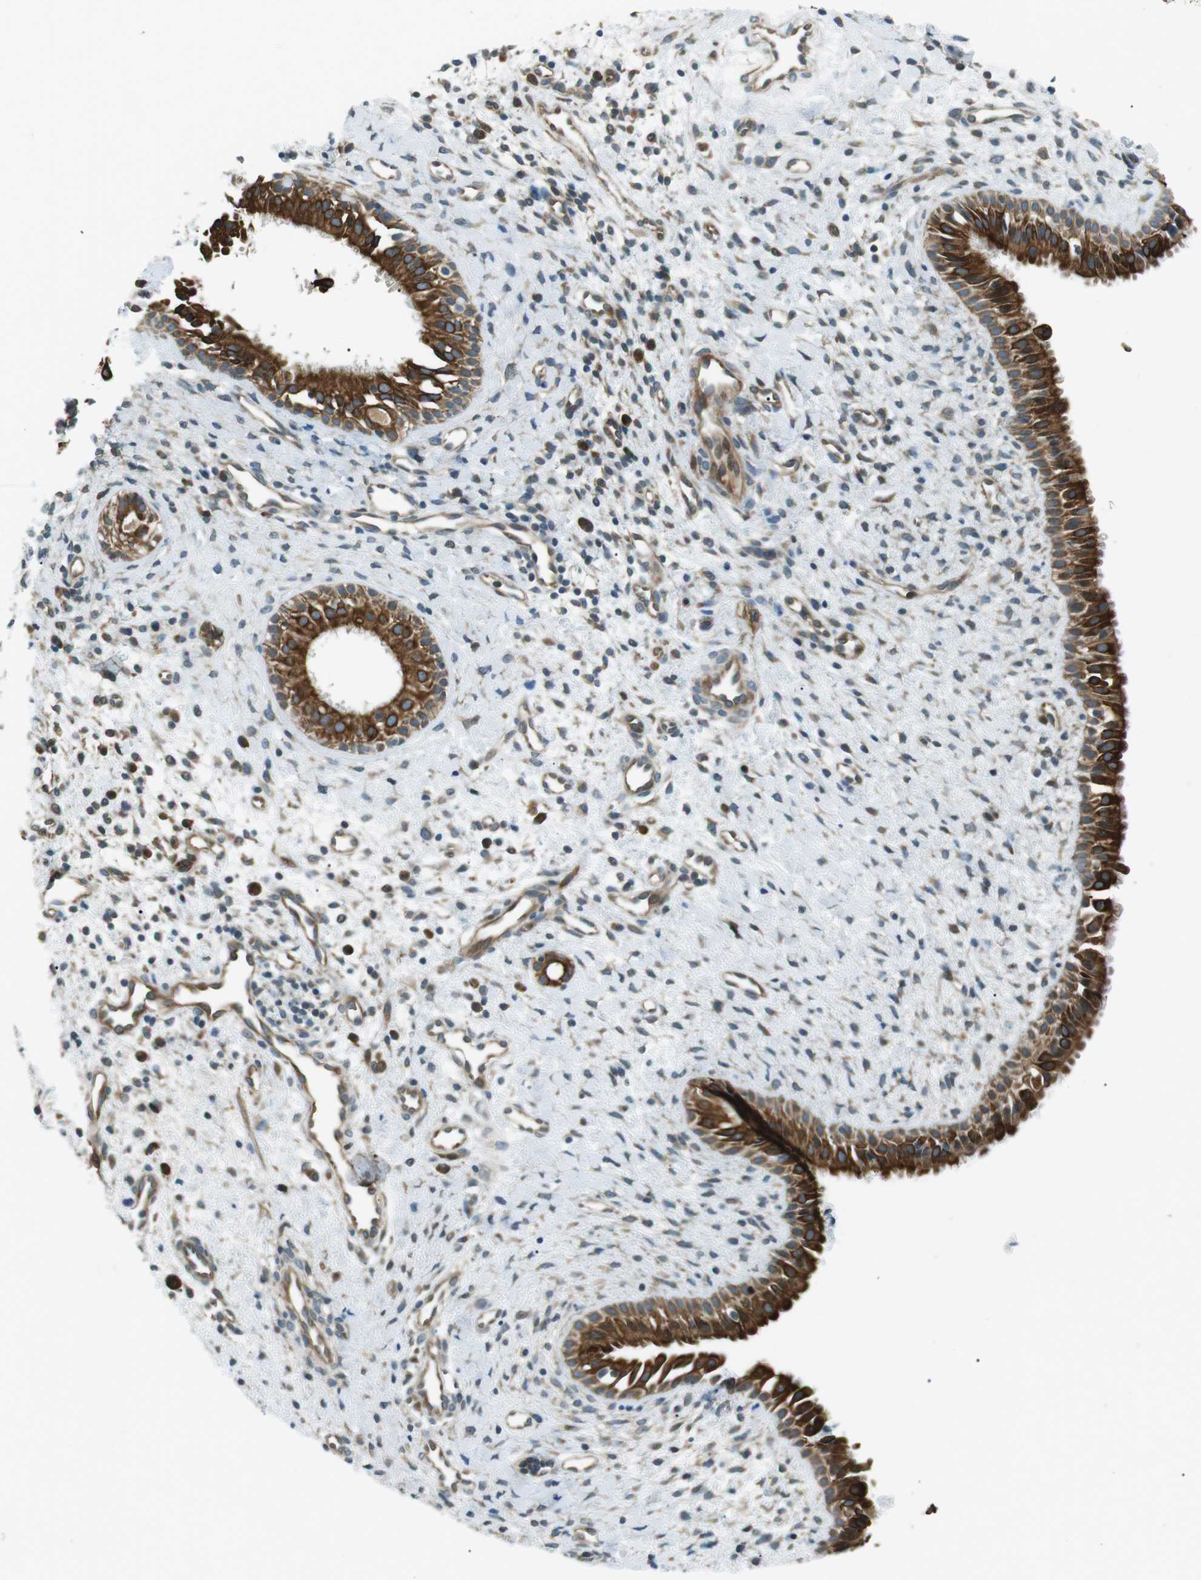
{"staining": {"intensity": "strong", "quantity": ">75%", "location": "cytoplasmic/membranous"}, "tissue": "nasopharynx", "cell_type": "Respiratory epithelial cells", "image_type": "normal", "snomed": [{"axis": "morphology", "description": "Normal tissue, NOS"}, {"axis": "topography", "description": "Nasopharynx"}], "caption": "IHC of unremarkable human nasopharynx exhibits high levels of strong cytoplasmic/membranous expression in approximately >75% of respiratory epithelial cells.", "gene": "TMEM74", "patient": {"sex": "male", "age": 22}}